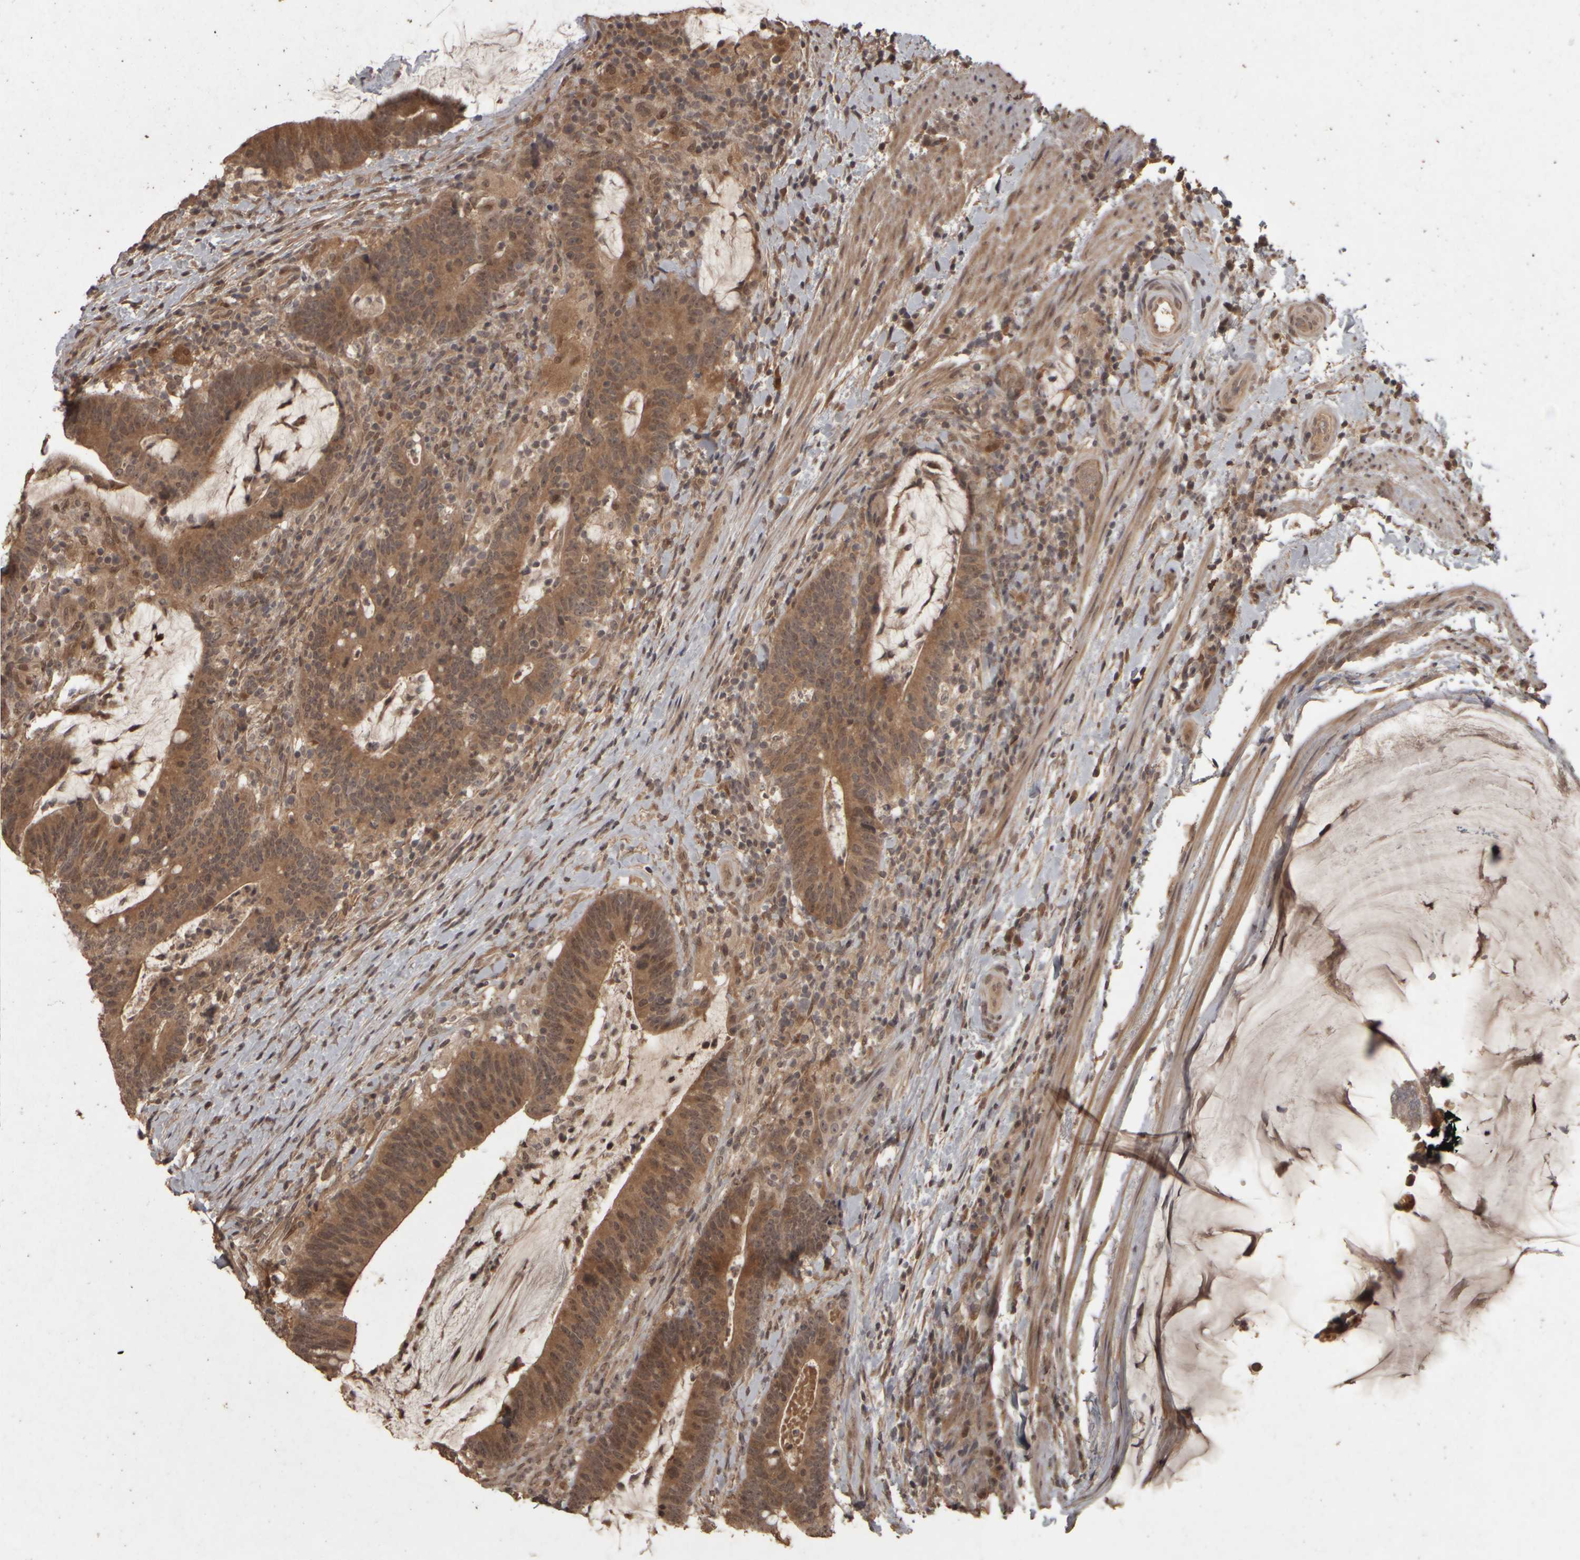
{"staining": {"intensity": "moderate", "quantity": ">75%", "location": "cytoplasmic/membranous"}, "tissue": "colorectal cancer", "cell_type": "Tumor cells", "image_type": "cancer", "snomed": [{"axis": "morphology", "description": "Adenocarcinoma, NOS"}, {"axis": "topography", "description": "Colon"}], "caption": "Colorectal cancer (adenocarcinoma) stained for a protein reveals moderate cytoplasmic/membranous positivity in tumor cells.", "gene": "ACO1", "patient": {"sex": "female", "age": 66}}